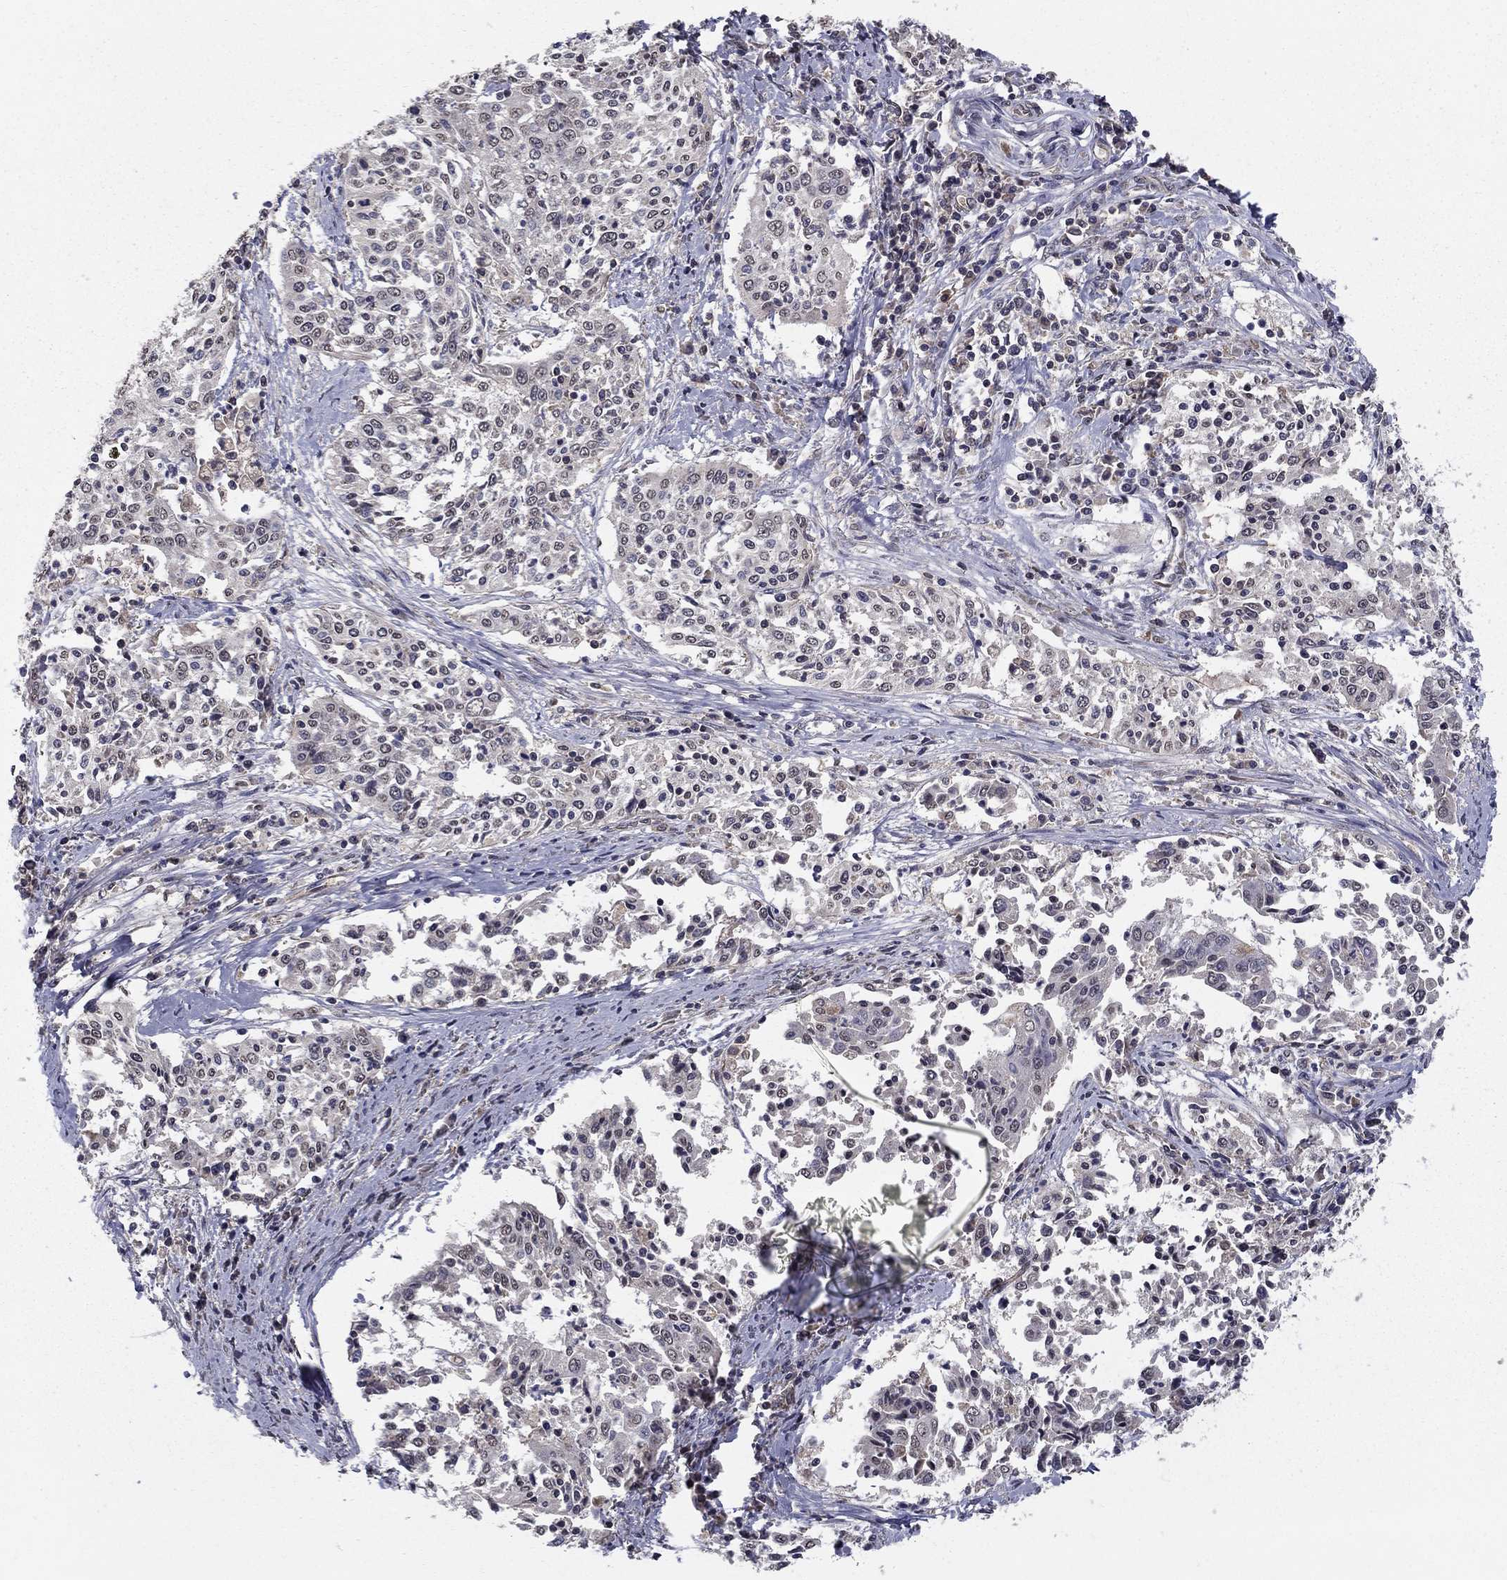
{"staining": {"intensity": "negative", "quantity": "none", "location": "none"}, "tissue": "cervical cancer", "cell_type": "Tumor cells", "image_type": "cancer", "snomed": [{"axis": "morphology", "description": "Squamous cell carcinoma, NOS"}, {"axis": "topography", "description": "Cervix"}], "caption": "High power microscopy image of an immunohistochemistry micrograph of cervical cancer (squamous cell carcinoma), revealing no significant positivity in tumor cells.", "gene": "SLC2A13", "patient": {"sex": "female", "age": 41}}